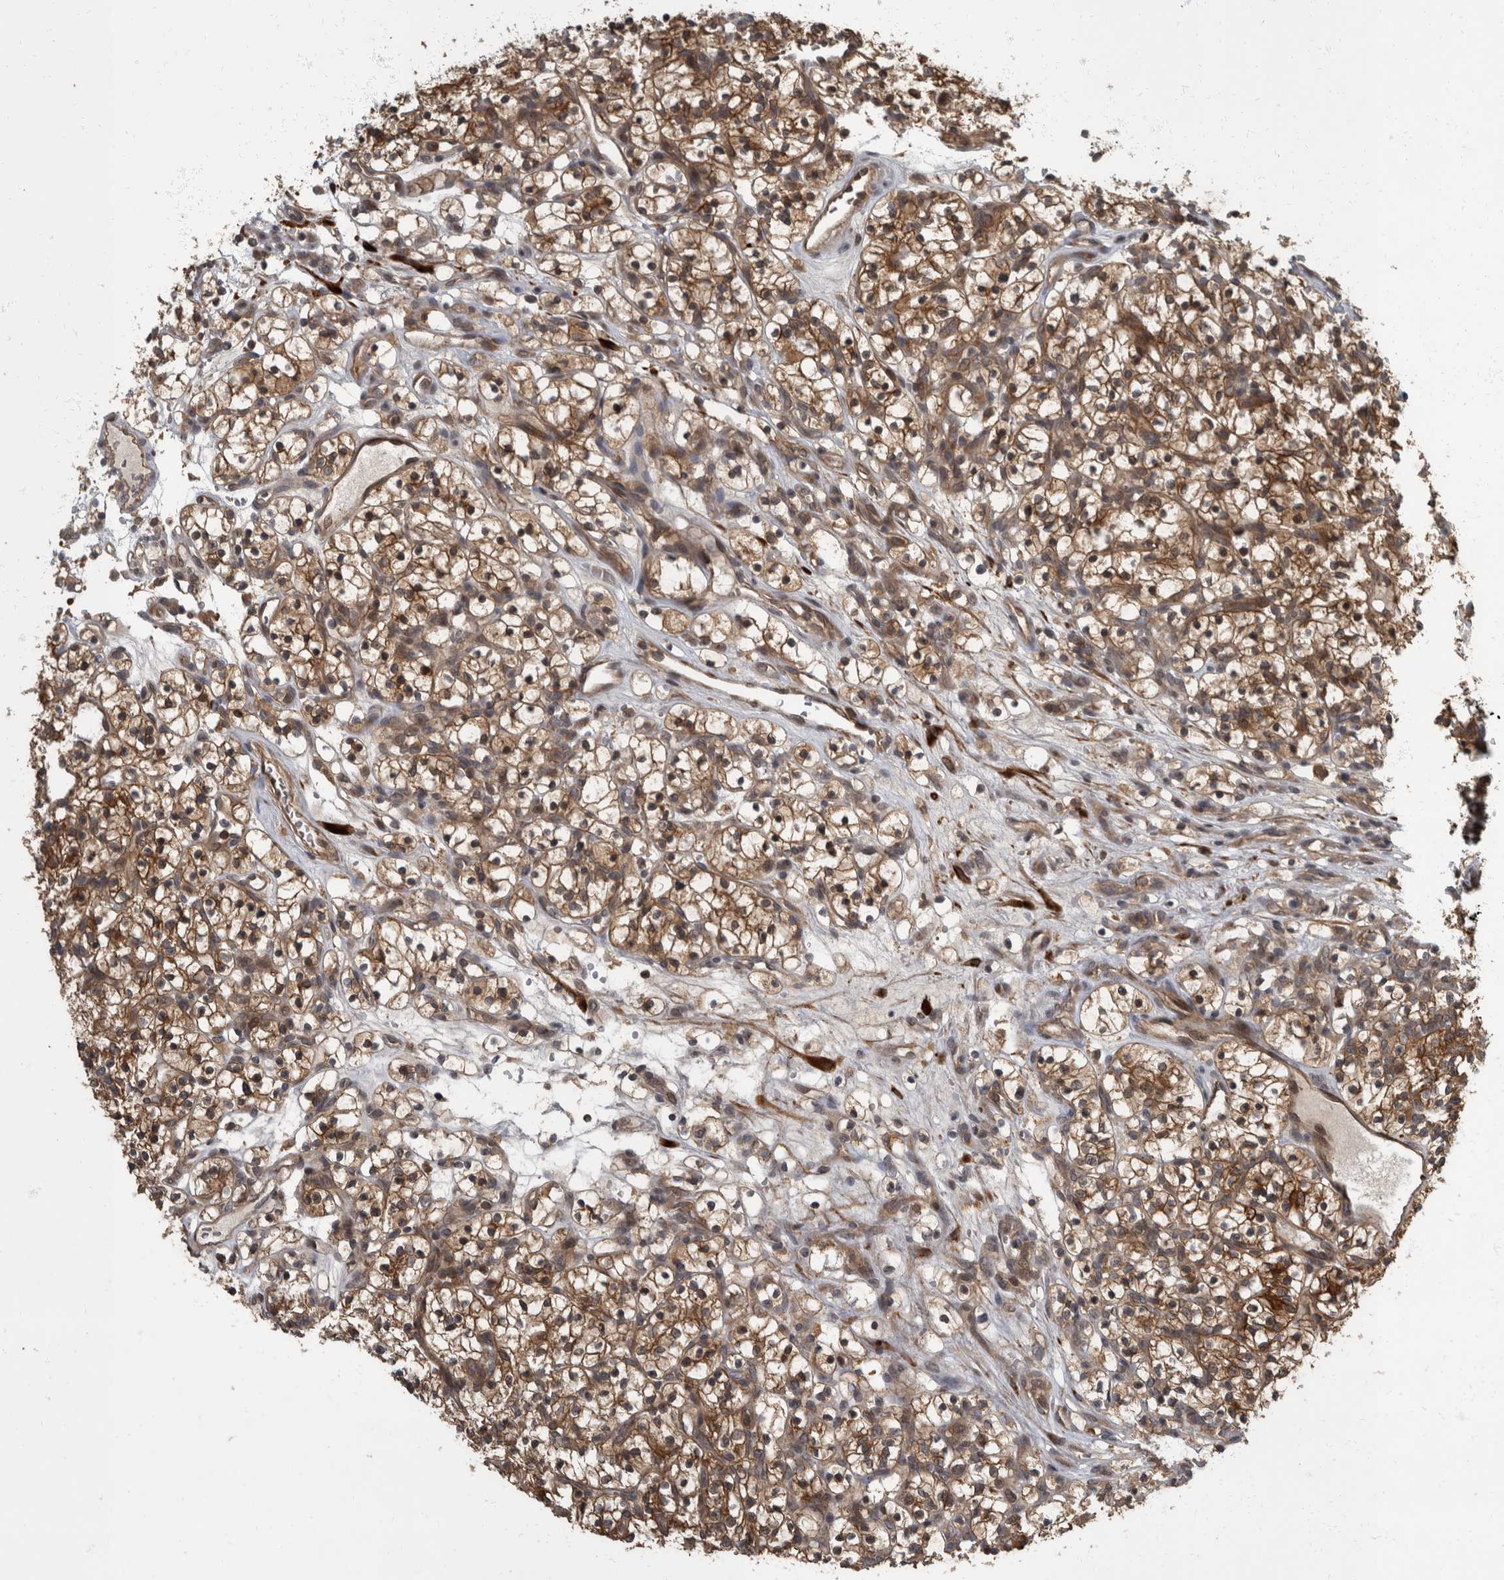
{"staining": {"intensity": "moderate", "quantity": ">75%", "location": "cytoplasmic/membranous,nuclear"}, "tissue": "renal cancer", "cell_type": "Tumor cells", "image_type": "cancer", "snomed": [{"axis": "morphology", "description": "Adenocarcinoma, NOS"}, {"axis": "topography", "description": "Kidney"}], "caption": "Moderate cytoplasmic/membranous and nuclear staining is present in about >75% of tumor cells in renal adenocarcinoma.", "gene": "RABGGTB", "patient": {"sex": "female", "age": 57}}